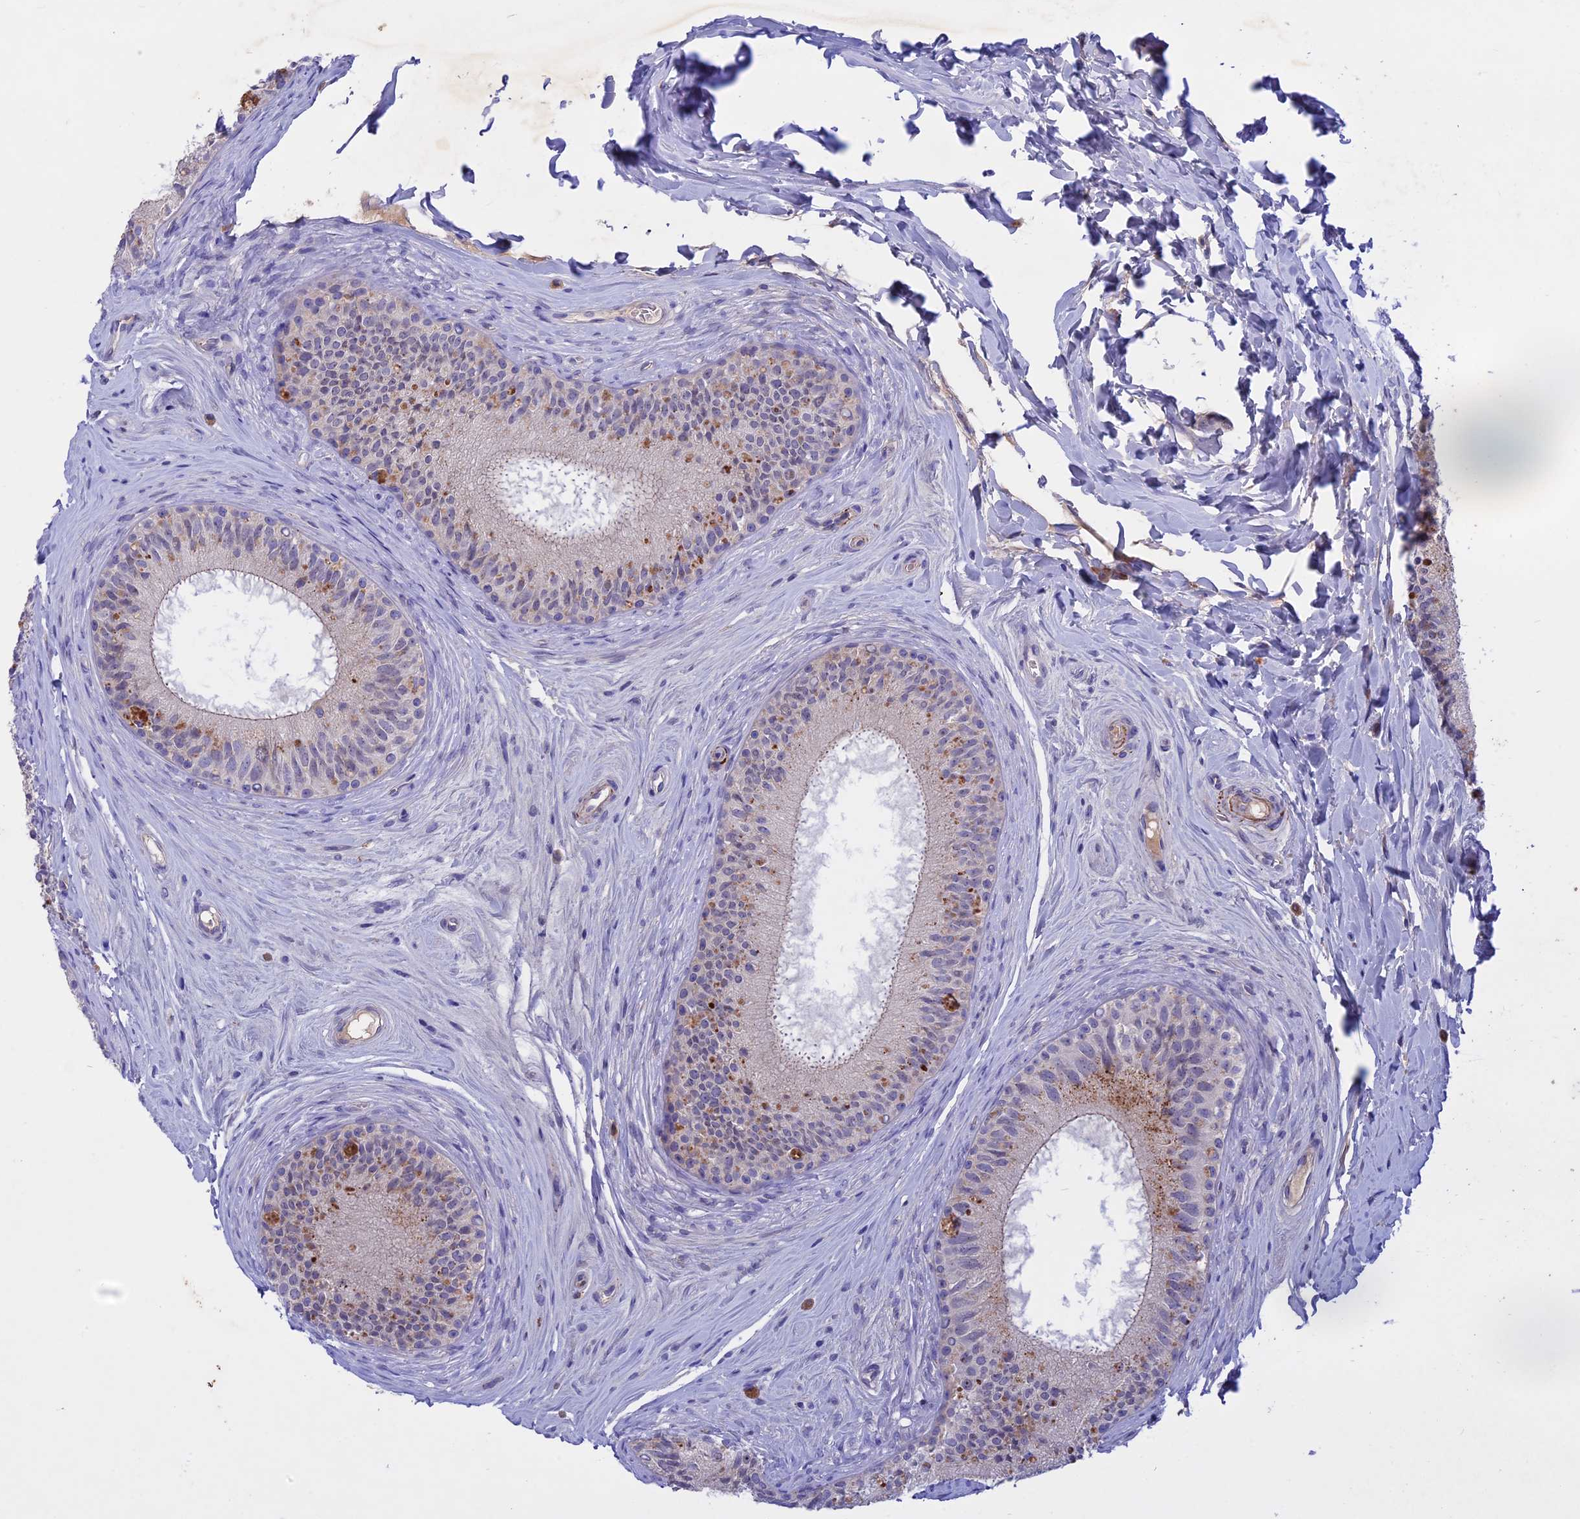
{"staining": {"intensity": "moderate", "quantity": "25%-75%", "location": "cytoplasmic/membranous"}, "tissue": "epididymis", "cell_type": "Glandular cells", "image_type": "normal", "snomed": [{"axis": "morphology", "description": "Normal tissue, NOS"}, {"axis": "topography", "description": "Epididymis"}], "caption": "Moderate cytoplasmic/membranous protein staining is appreciated in approximately 25%-75% of glandular cells in epididymis.", "gene": "GK5", "patient": {"sex": "male", "age": 33}}